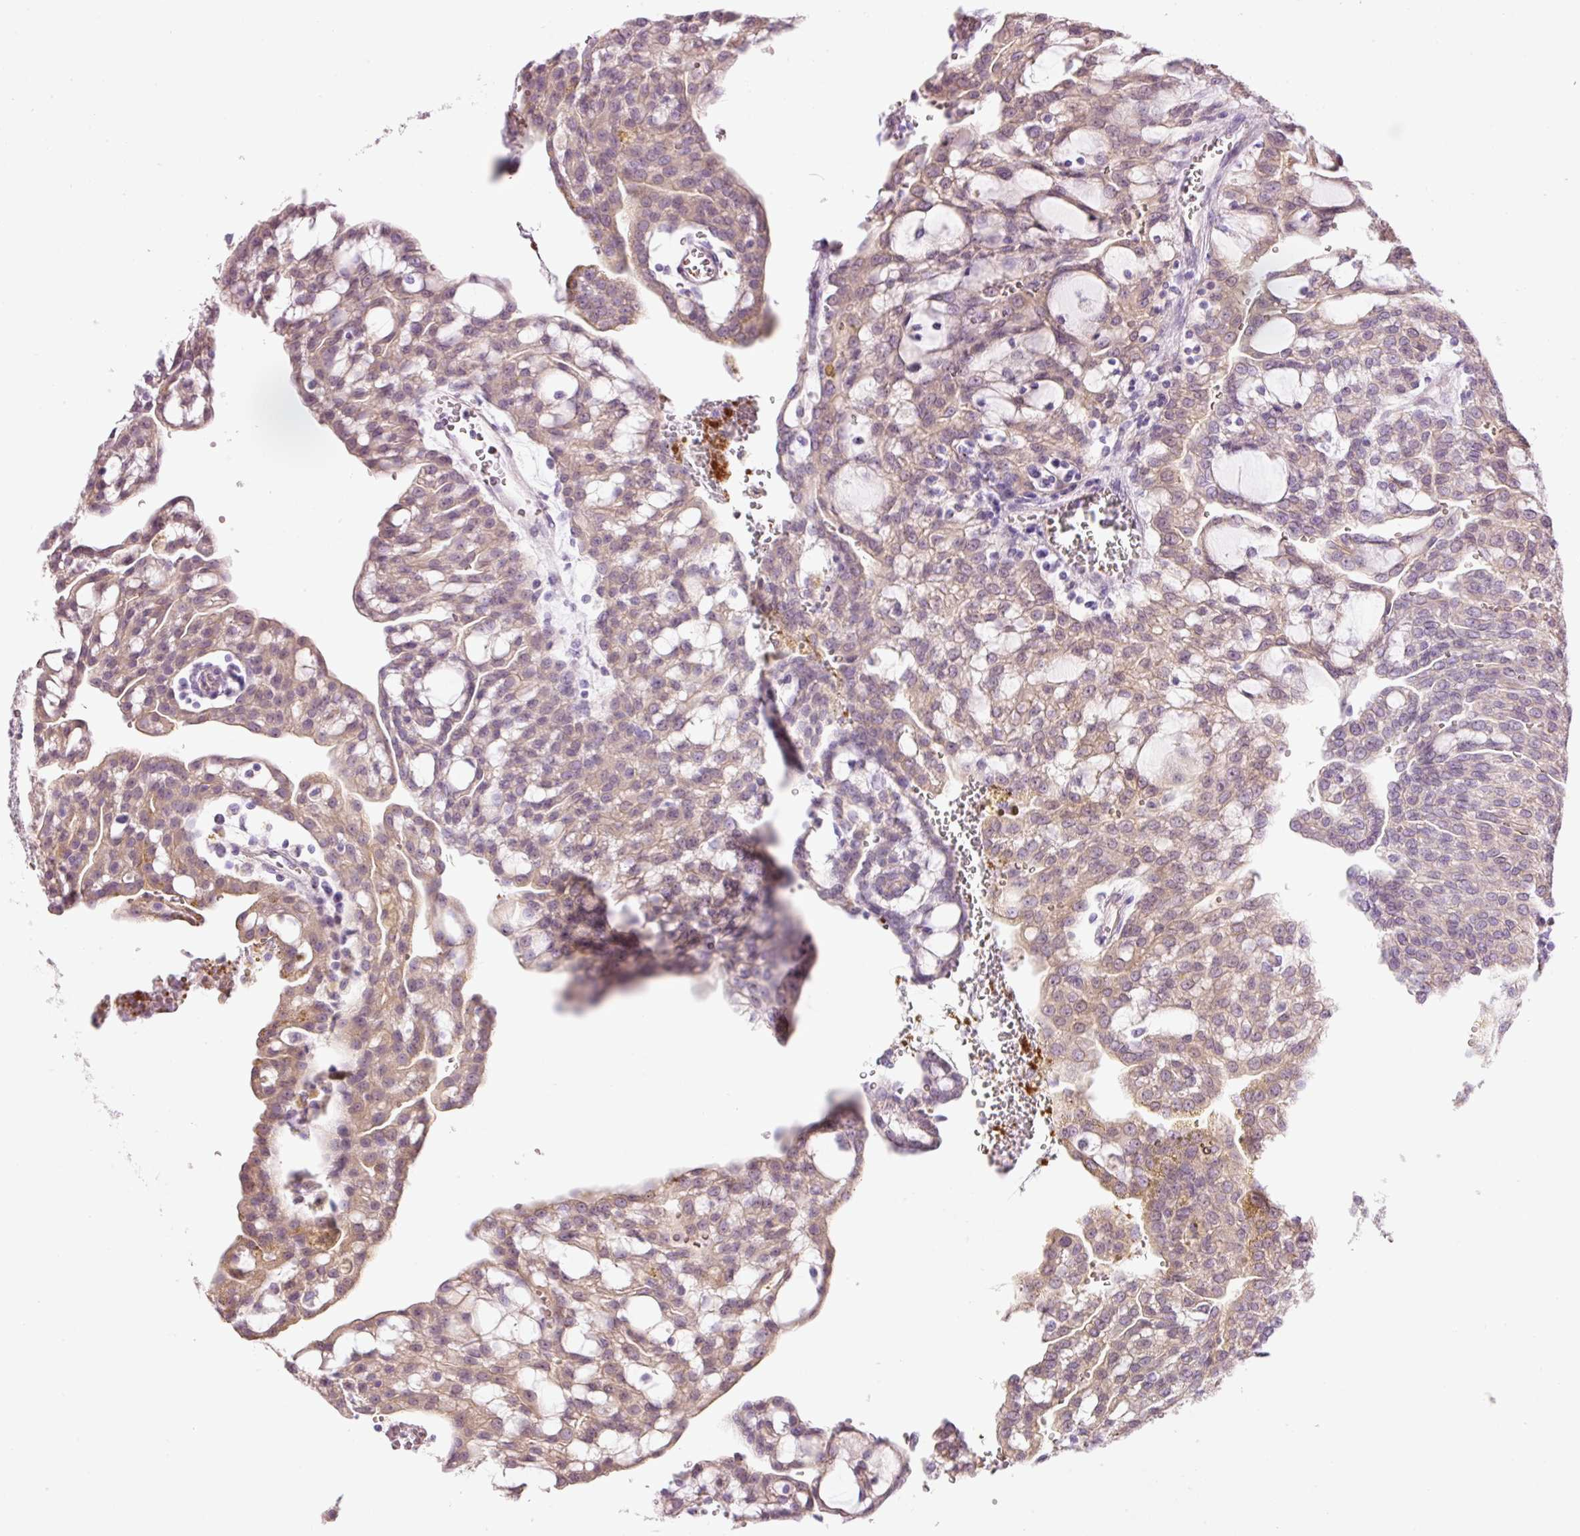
{"staining": {"intensity": "weak", "quantity": "25%-75%", "location": "cytoplasmic/membranous"}, "tissue": "renal cancer", "cell_type": "Tumor cells", "image_type": "cancer", "snomed": [{"axis": "morphology", "description": "Adenocarcinoma, NOS"}, {"axis": "topography", "description": "Kidney"}], "caption": "Brown immunohistochemical staining in human renal adenocarcinoma reveals weak cytoplasmic/membranous staining in approximately 25%-75% of tumor cells.", "gene": "HSPA4L", "patient": {"sex": "male", "age": 63}}